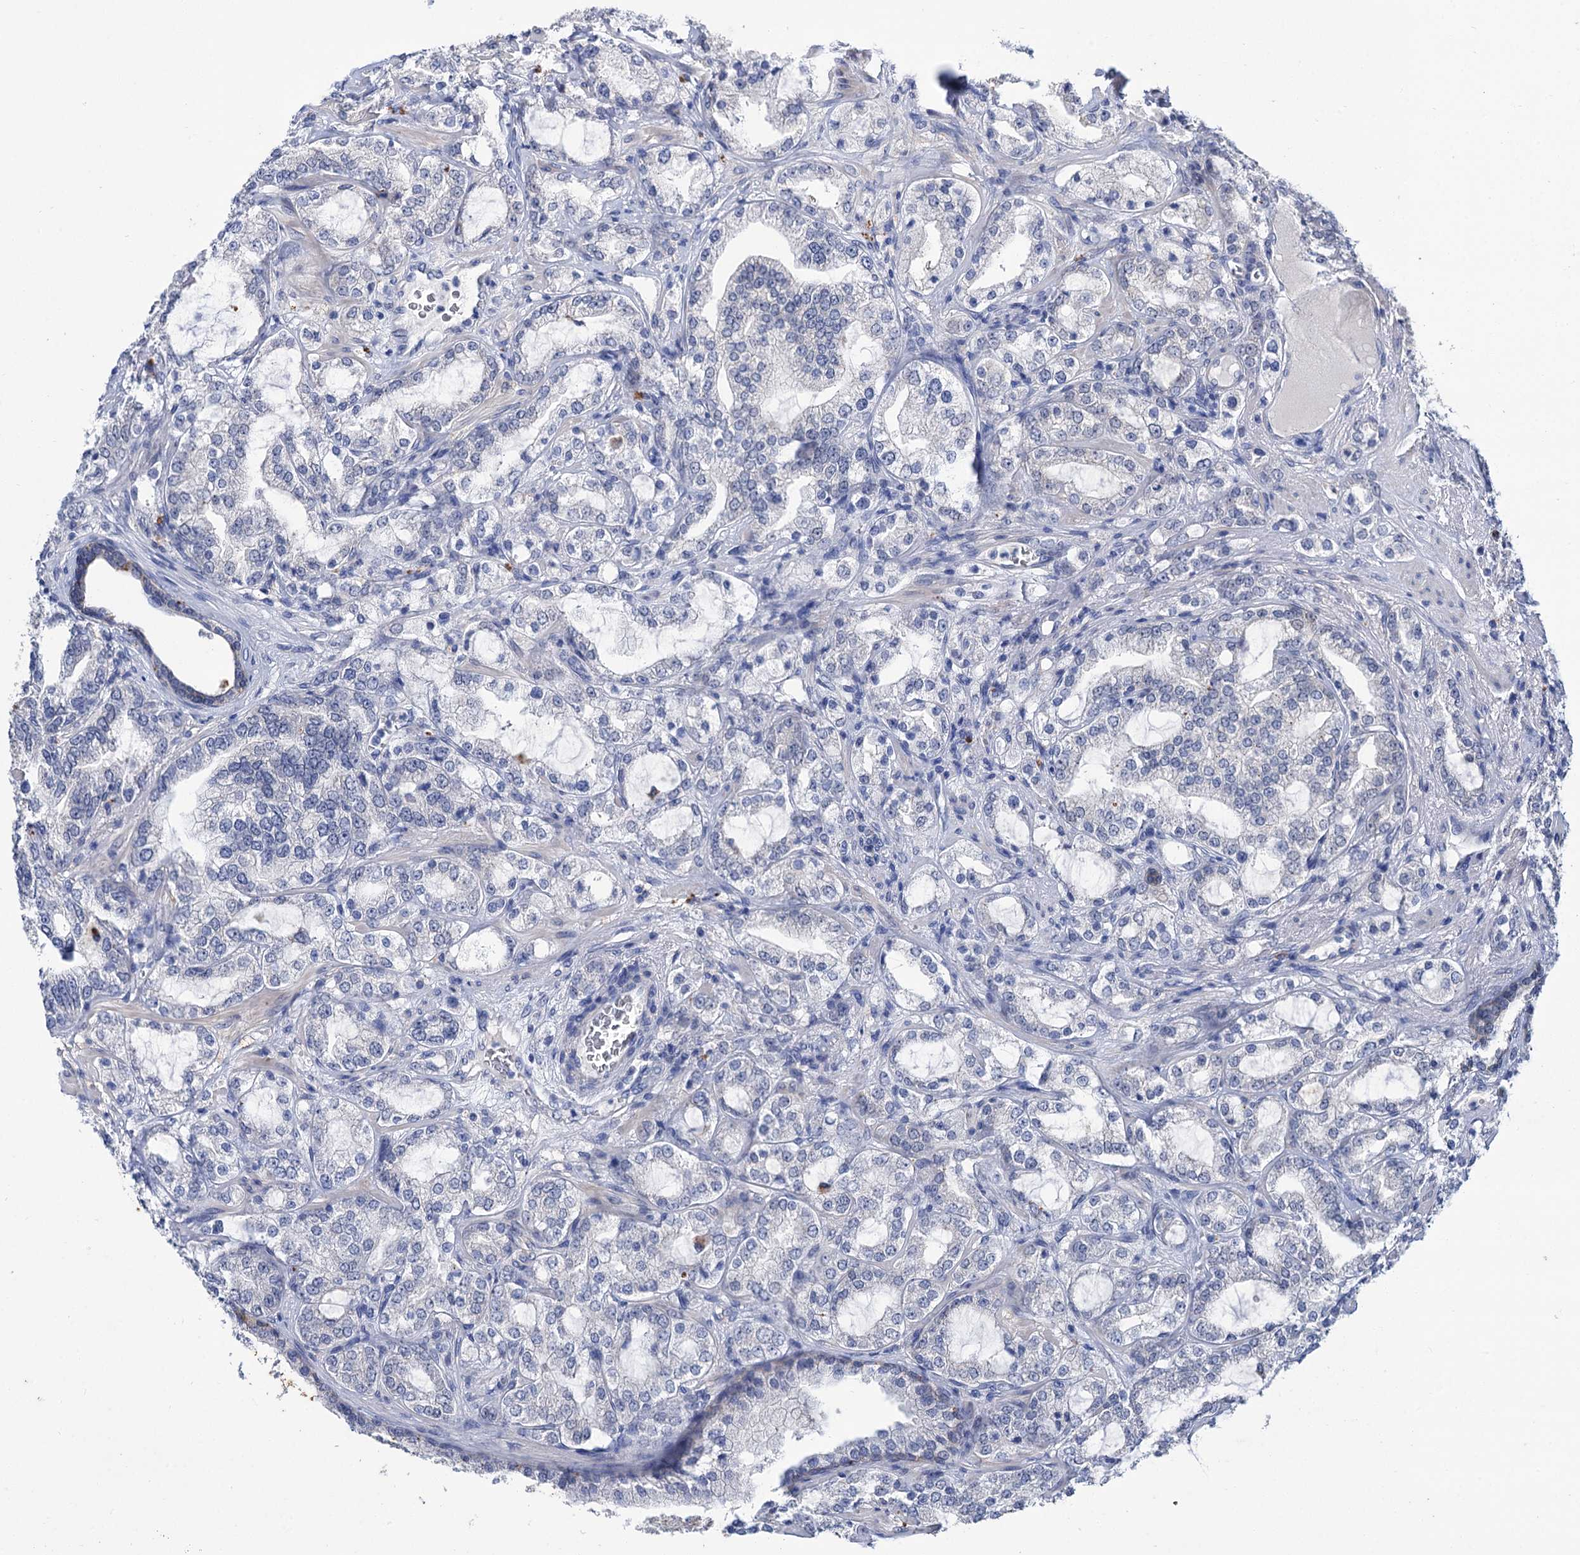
{"staining": {"intensity": "negative", "quantity": "none", "location": "none"}, "tissue": "prostate cancer", "cell_type": "Tumor cells", "image_type": "cancer", "snomed": [{"axis": "morphology", "description": "Adenocarcinoma, High grade"}, {"axis": "topography", "description": "Prostate"}], "caption": "Tumor cells show no significant expression in prostate cancer.", "gene": "LYZL4", "patient": {"sex": "male", "age": 64}}